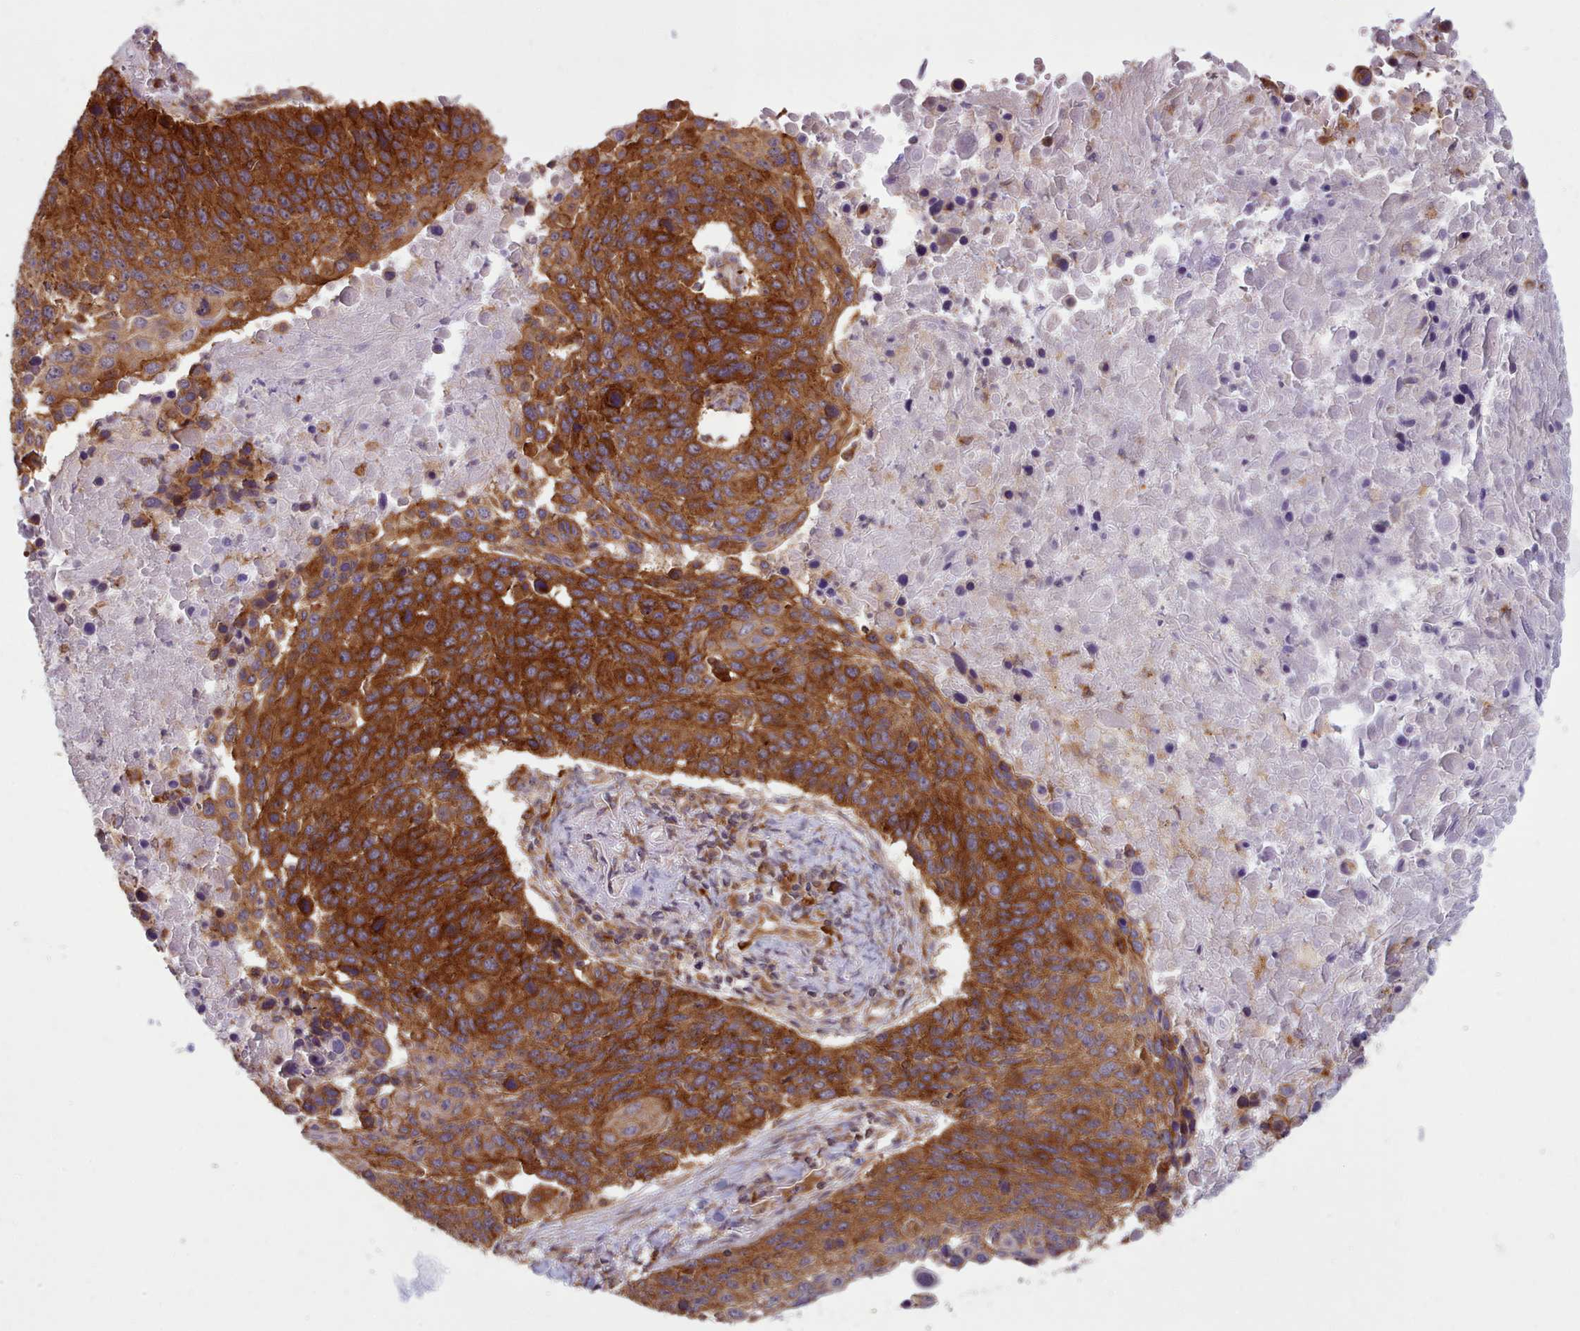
{"staining": {"intensity": "strong", "quantity": ">75%", "location": "cytoplasmic/membranous"}, "tissue": "lung cancer", "cell_type": "Tumor cells", "image_type": "cancer", "snomed": [{"axis": "morphology", "description": "Normal tissue, NOS"}, {"axis": "morphology", "description": "Squamous cell carcinoma, NOS"}, {"axis": "topography", "description": "Lymph node"}, {"axis": "topography", "description": "Lung"}], "caption": "Immunohistochemical staining of lung squamous cell carcinoma demonstrates strong cytoplasmic/membranous protein expression in about >75% of tumor cells. Ihc stains the protein of interest in brown and the nuclei are stained blue.", "gene": "CRYBG1", "patient": {"sex": "male", "age": 66}}